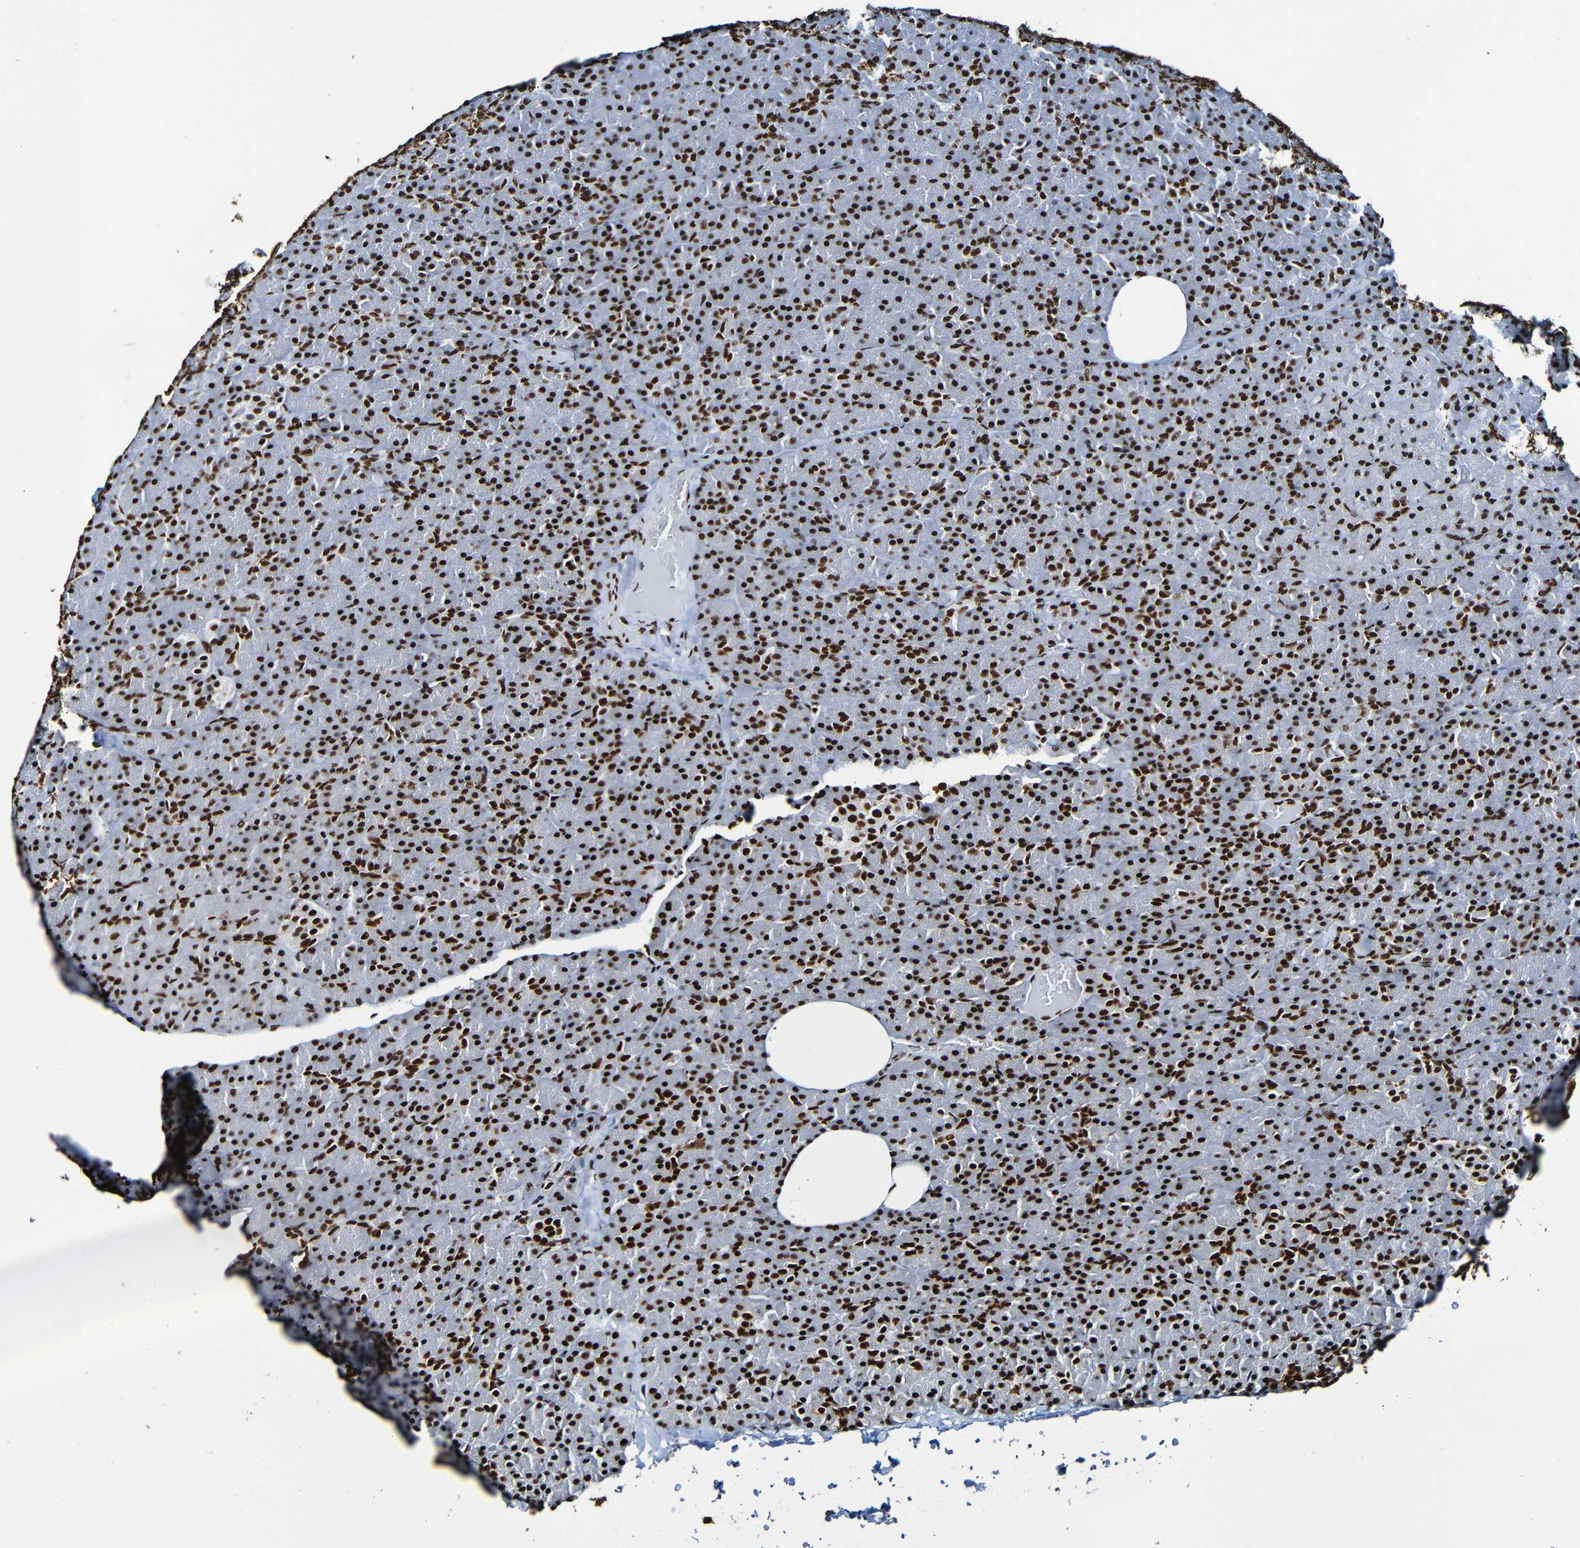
{"staining": {"intensity": "strong", "quantity": ">75%", "location": "nuclear"}, "tissue": "pancreas", "cell_type": "Exocrine glandular cells", "image_type": "normal", "snomed": [{"axis": "morphology", "description": "Normal tissue, NOS"}, {"axis": "topography", "description": "Pancreas"}], "caption": "This photomicrograph shows benign pancreas stained with IHC to label a protein in brown. The nuclear of exocrine glandular cells show strong positivity for the protein. Nuclei are counter-stained blue.", "gene": "SRSF3", "patient": {"sex": "female", "age": 35}}